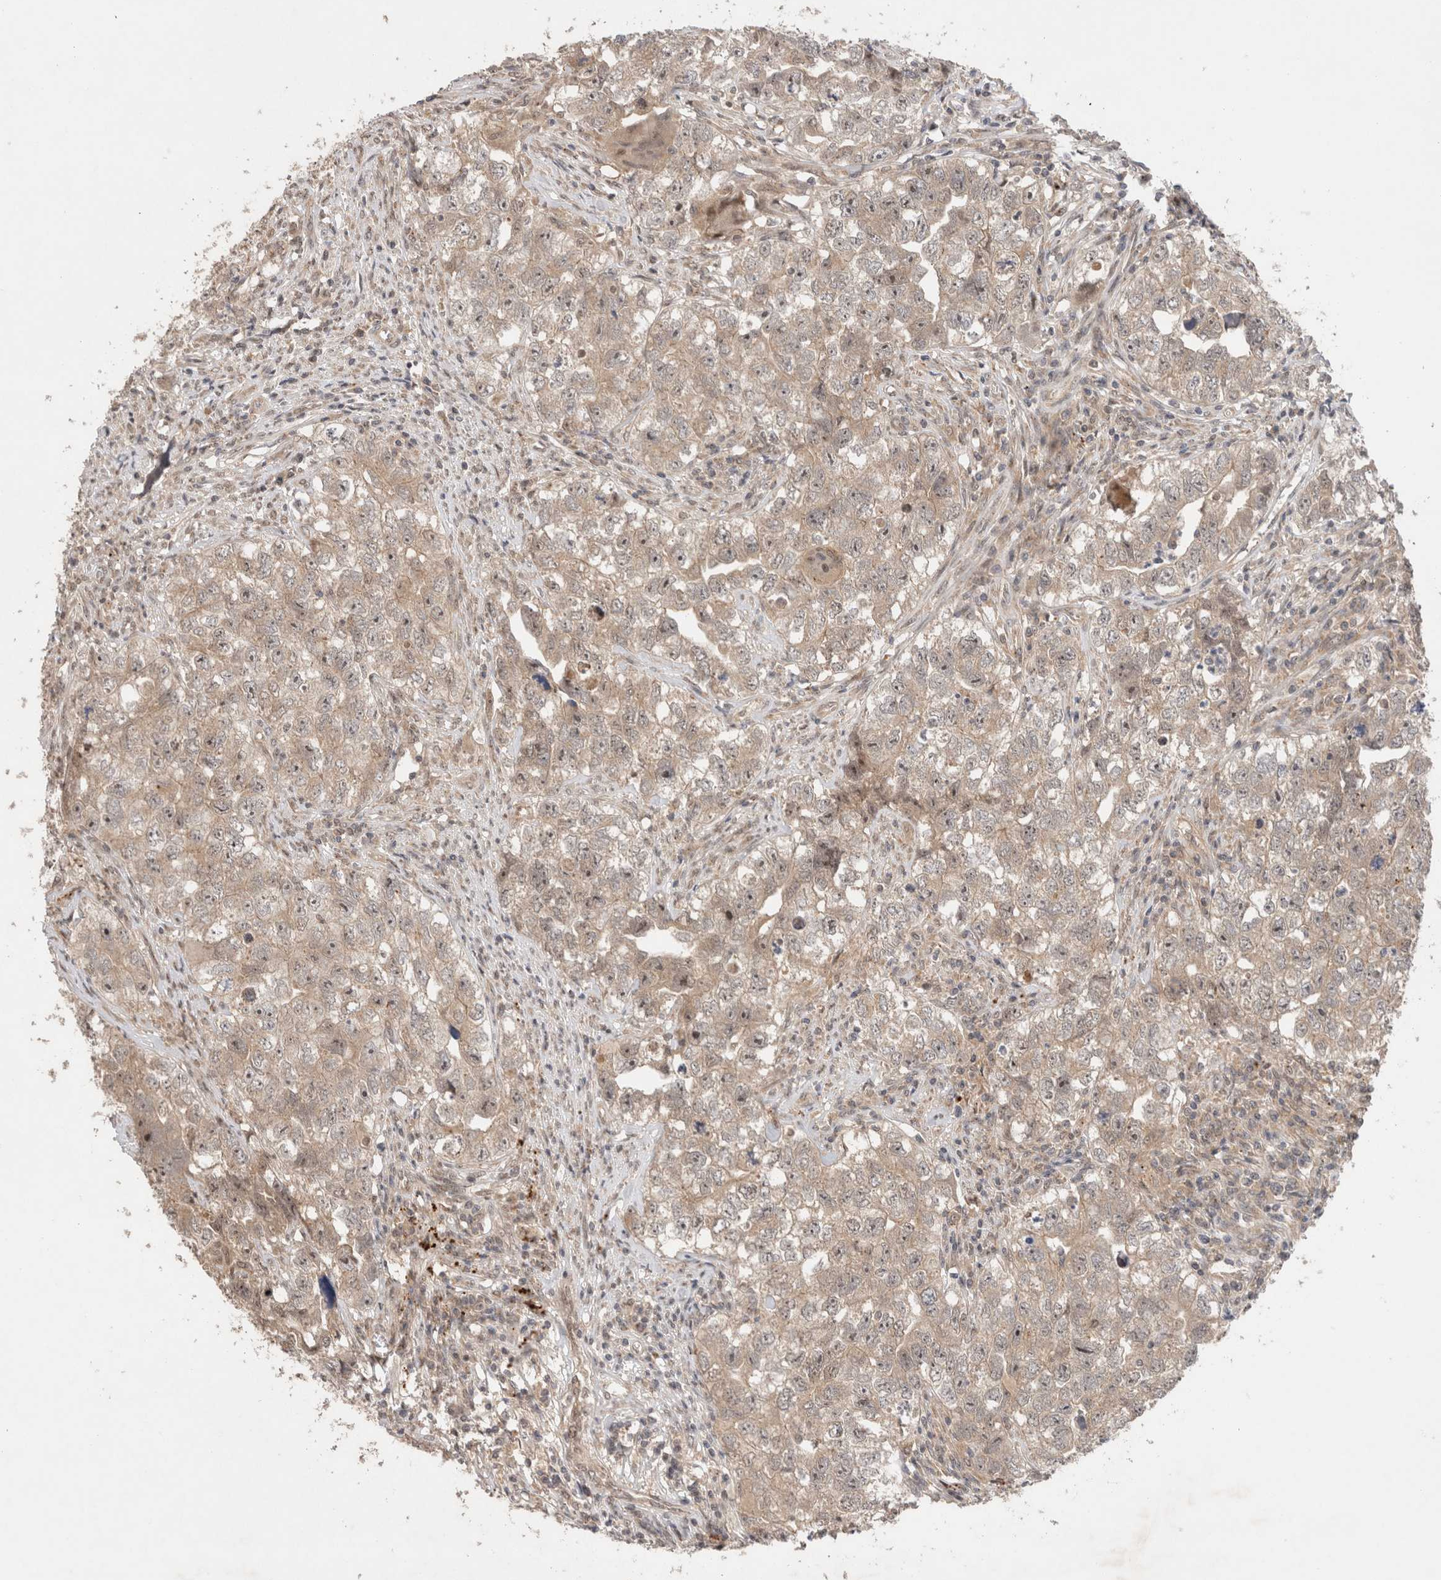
{"staining": {"intensity": "weak", "quantity": "25%-75%", "location": "cytoplasmic/membranous,nuclear"}, "tissue": "testis cancer", "cell_type": "Tumor cells", "image_type": "cancer", "snomed": [{"axis": "morphology", "description": "Seminoma, NOS"}, {"axis": "morphology", "description": "Carcinoma, Embryonal, NOS"}, {"axis": "topography", "description": "Testis"}], "caption": "About 25%-75% of tumor cells in embryonal carcinoma (testis) reveal weak cytoplasmic/membranous and nuclear protein staining as visualized by brown immunohistochemical staining.", "gene": "SLC29A1", "patient": {"sex": "male", "age": 43}}